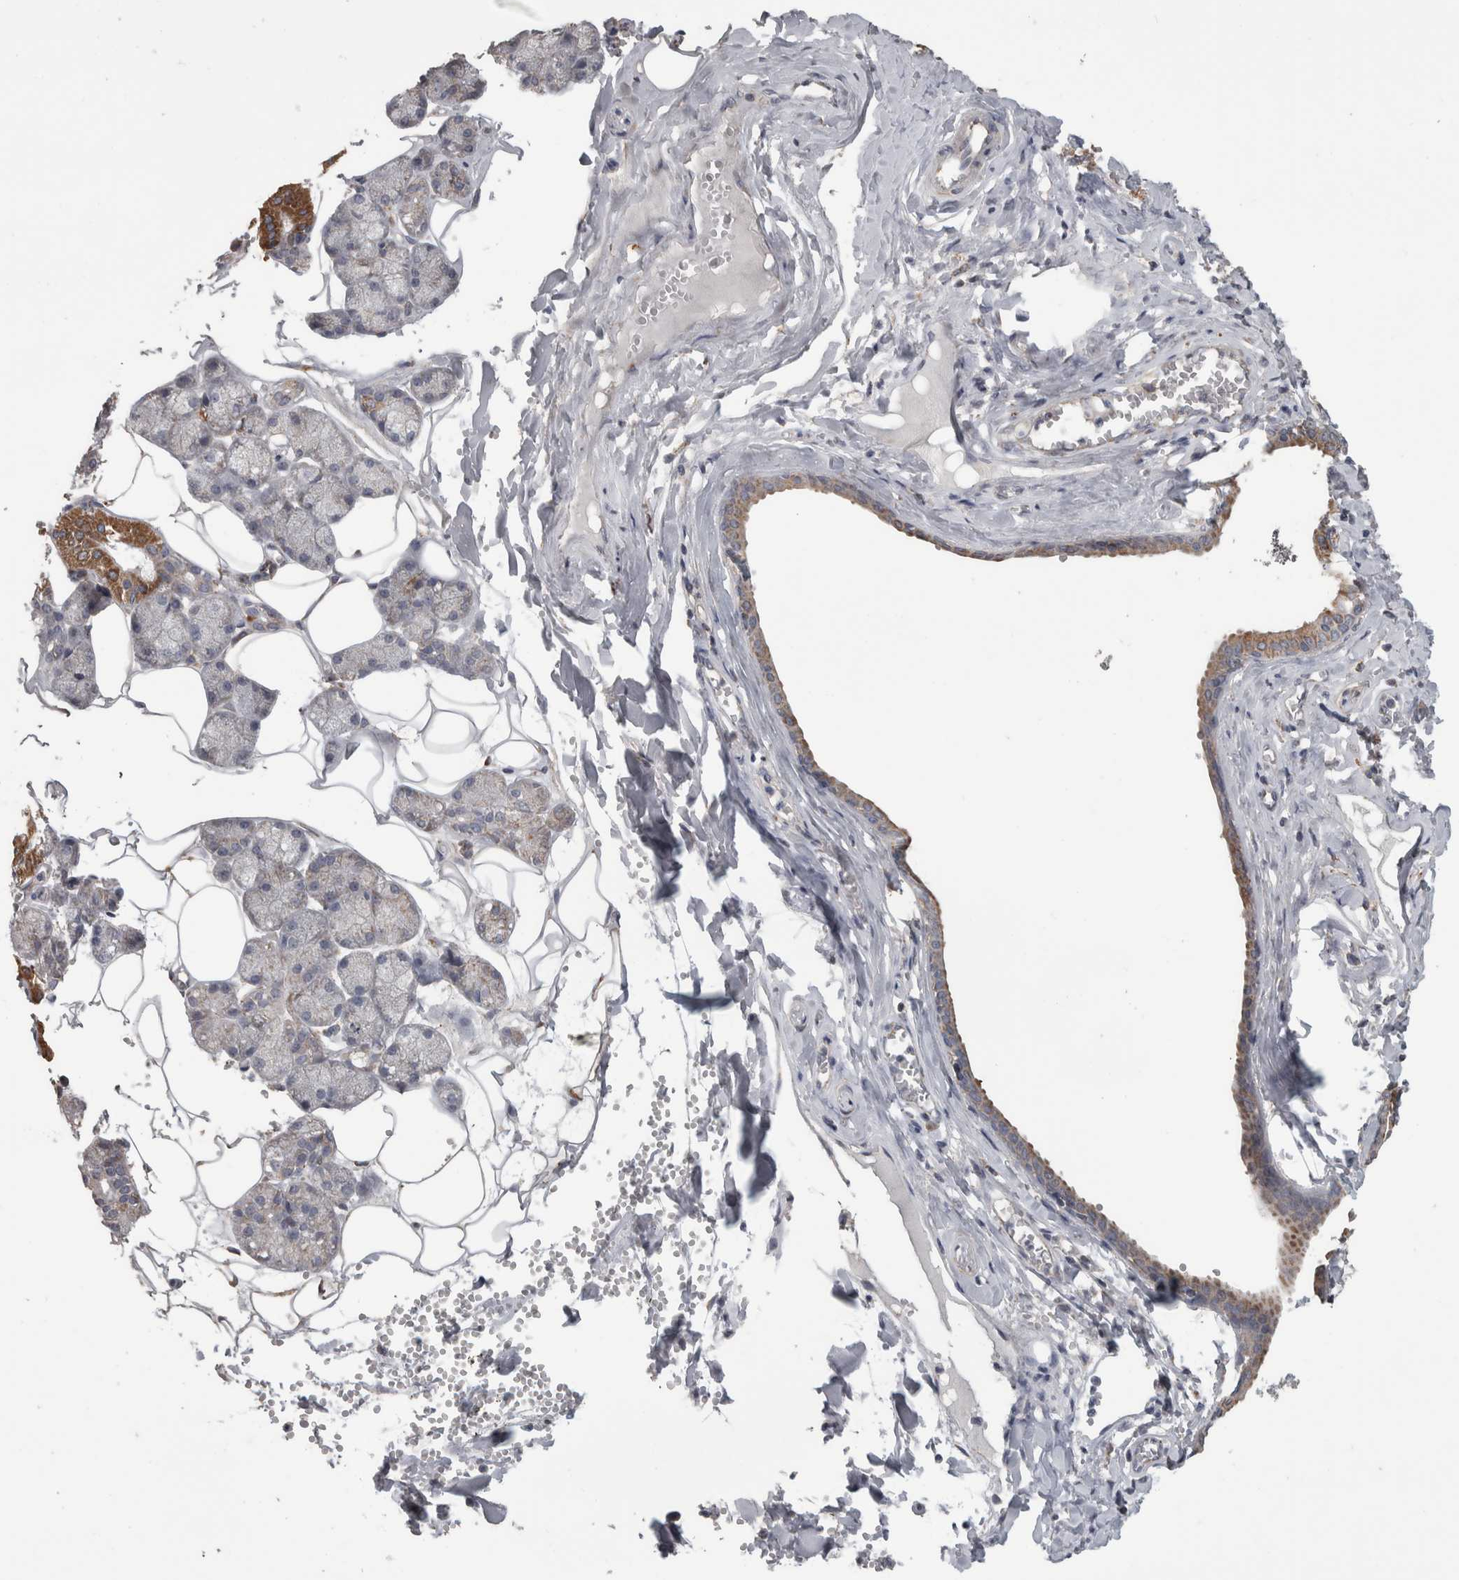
{"staining": {"intensity": "moderate", "quantity": "25%-75%", "location": "cytoplasmic/membranous"}, "tissue": "salivary gland", "cell_type": "Glandular cells", "image_type": "normal", "snomed": [{"axis": "morphology", "description": "Normal tissue, NOS"}, {"axis": "topography", "description": "Salivary gland"}], "caption": "Immunohistochemical staining of unremarkable human salivary gland reveals medium levels of moderate cytoplasmic/membranous positivity in about 25%-75% of glandular cells.", "gene": "SCO1", "patient": {"sex": "male", "age": 62}}